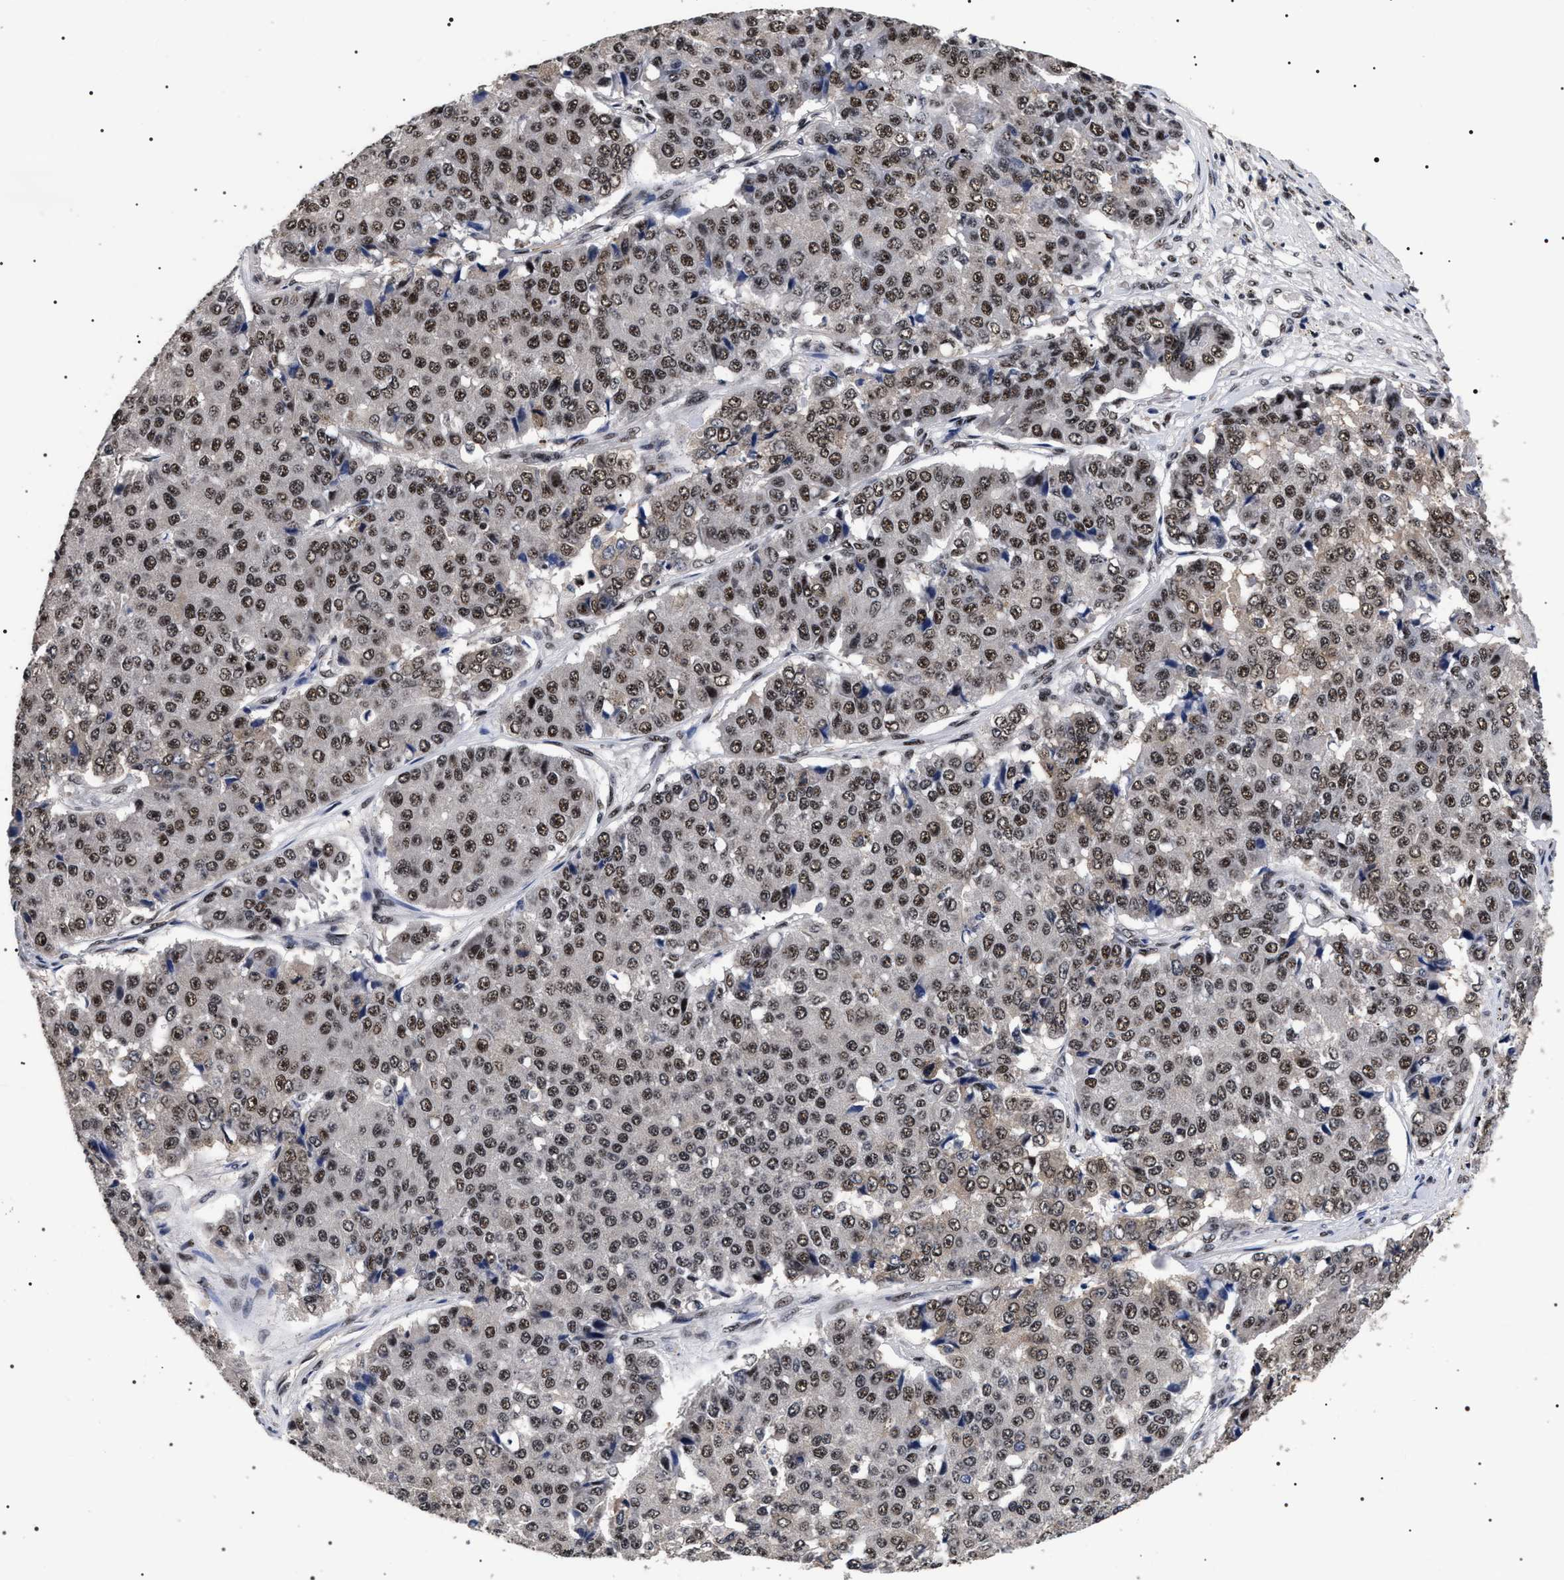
{"staining": {"intensity": "moderate", "quantity": ">75%", "location": "nuclear"}, "tissue": "pancreatic cancer", "cell_type": "Tumor cells", "image_type": "cancer", "snomed": [{"axis": "morphology", "description": "Adenocarcinoma, NOS"}, {"axis": "topography", "description": "Pancreas"}], "caption": "Tumor cells show moderate nuclear staining in approximately >75% of cells in pancreatic cancer (adenocarcinoma). (IHC, brightfield microscopy, high magnification).", "gene": "CAAP1", "patient": {"sex": "male", "age": 50}}